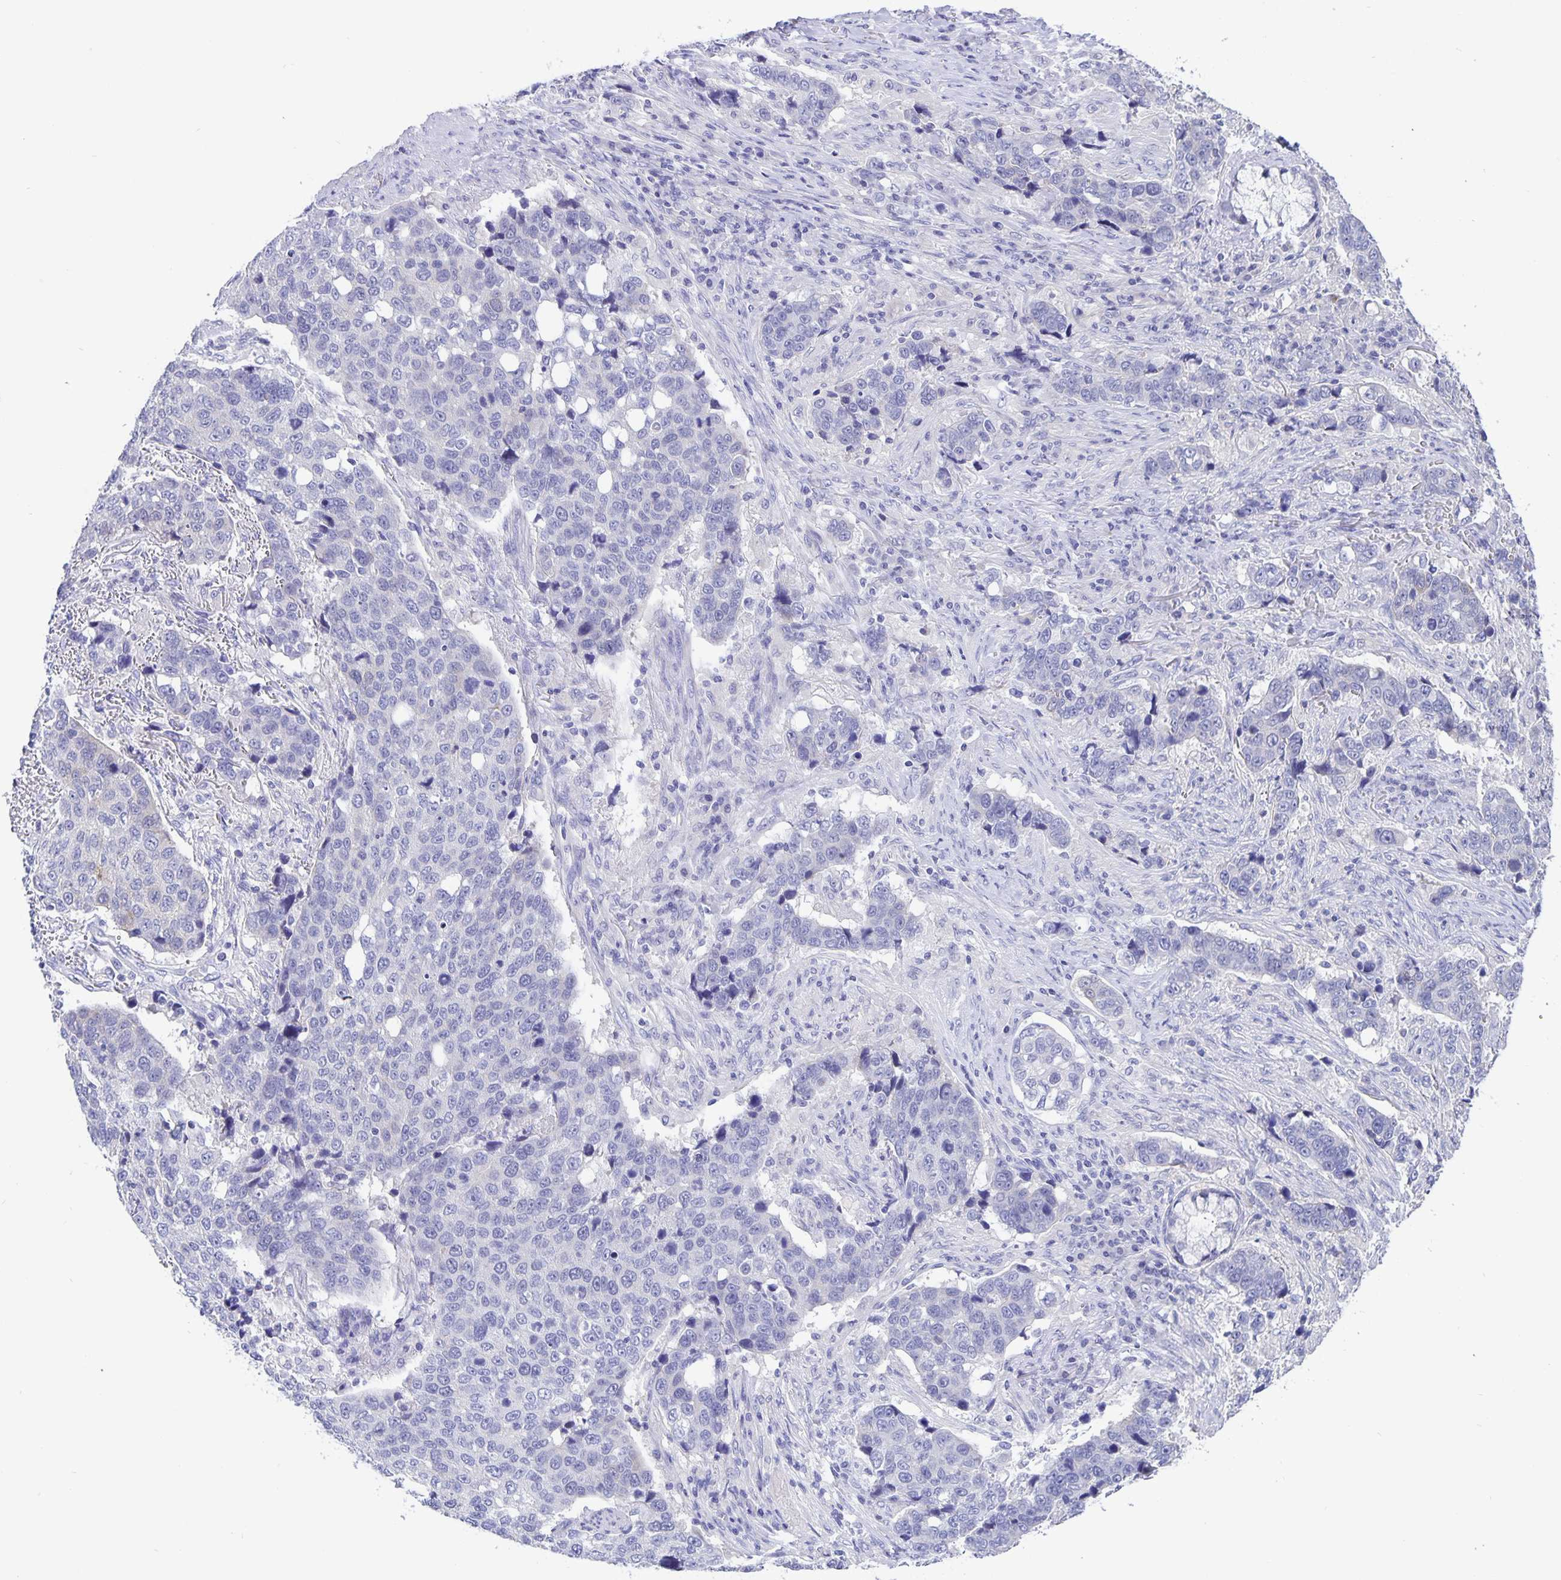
{"staining": {"intensity": "negative", "quantity": "none", "location": "none"}, "tissue": "lung cancer", "cell_type": "Tumor cells", "image_type": "cancer", "snomed": [{"axis": "morphology", "description": "Squamous cell carcinoma, NOS"}, {"axis": "topography", "description": "Lymph node"}, {"axis": "topography", "description": "Lung"}], "caption": "The photomicrograph displays no staining of tumor cells in squamous cell carcinoma (lung).", "gene": "ERMN", "patient": {"sex": "male", "age": 61}}